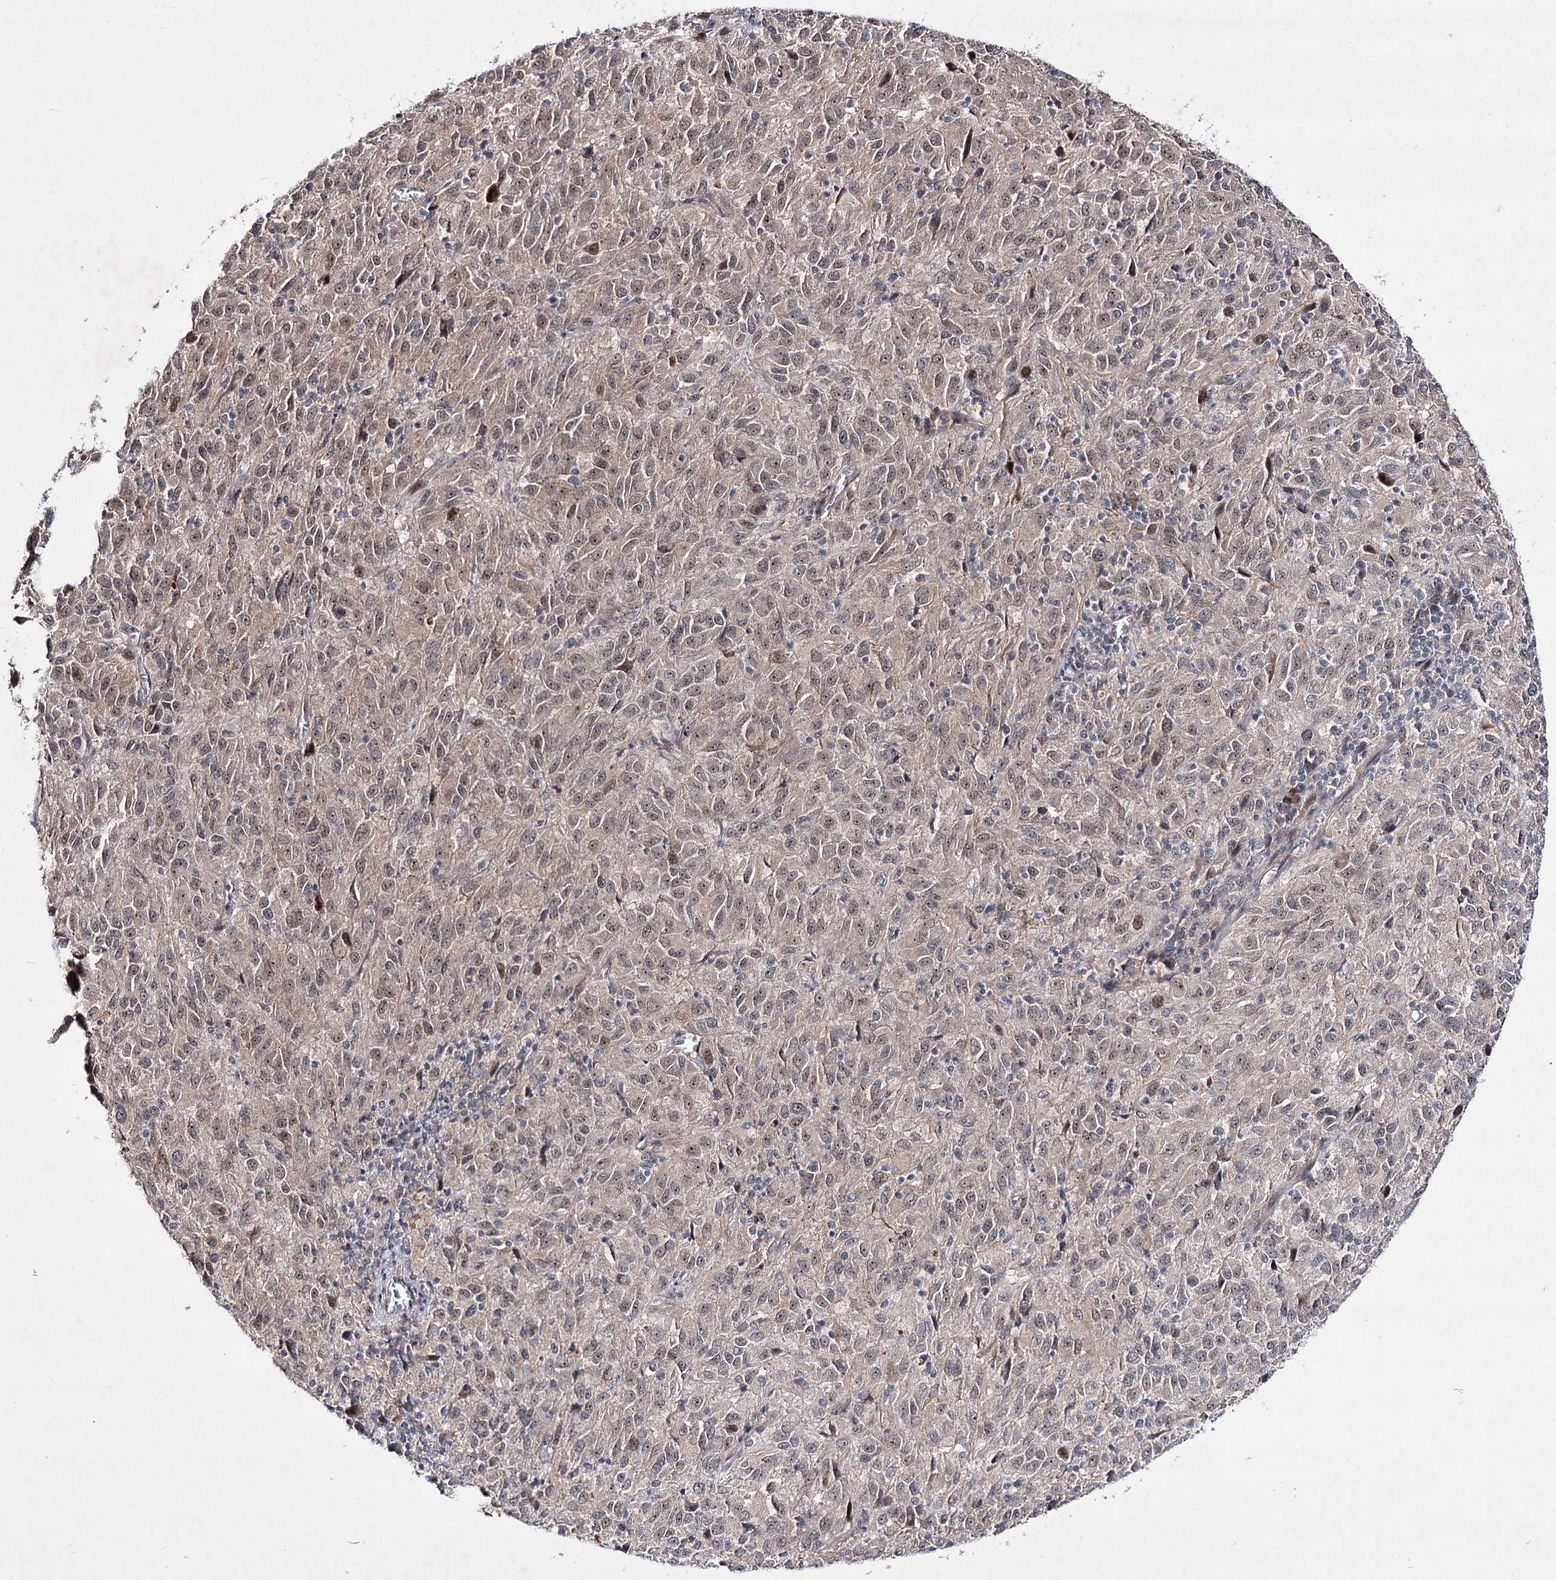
{"staining": {"intensity": "weak", "quantity": "25%-75%", "location": "nuclear"}, "tissue": "melanoma", "cell_type": "Tumor cells", "image_type": "cancer", "snomed": [{"axis": "morphology", "description": "Malignant melanoma, Metastatic site"}, {"axis": "topography", "description": "Lung"}], "caption": "Protein staining shows weak nuclear positivity in approximately 25%-75% of tumor cells in malignant melanoma (metastatic site).", "gene": "HOXC11", "patient": {"sex": "male", "age": 64}}